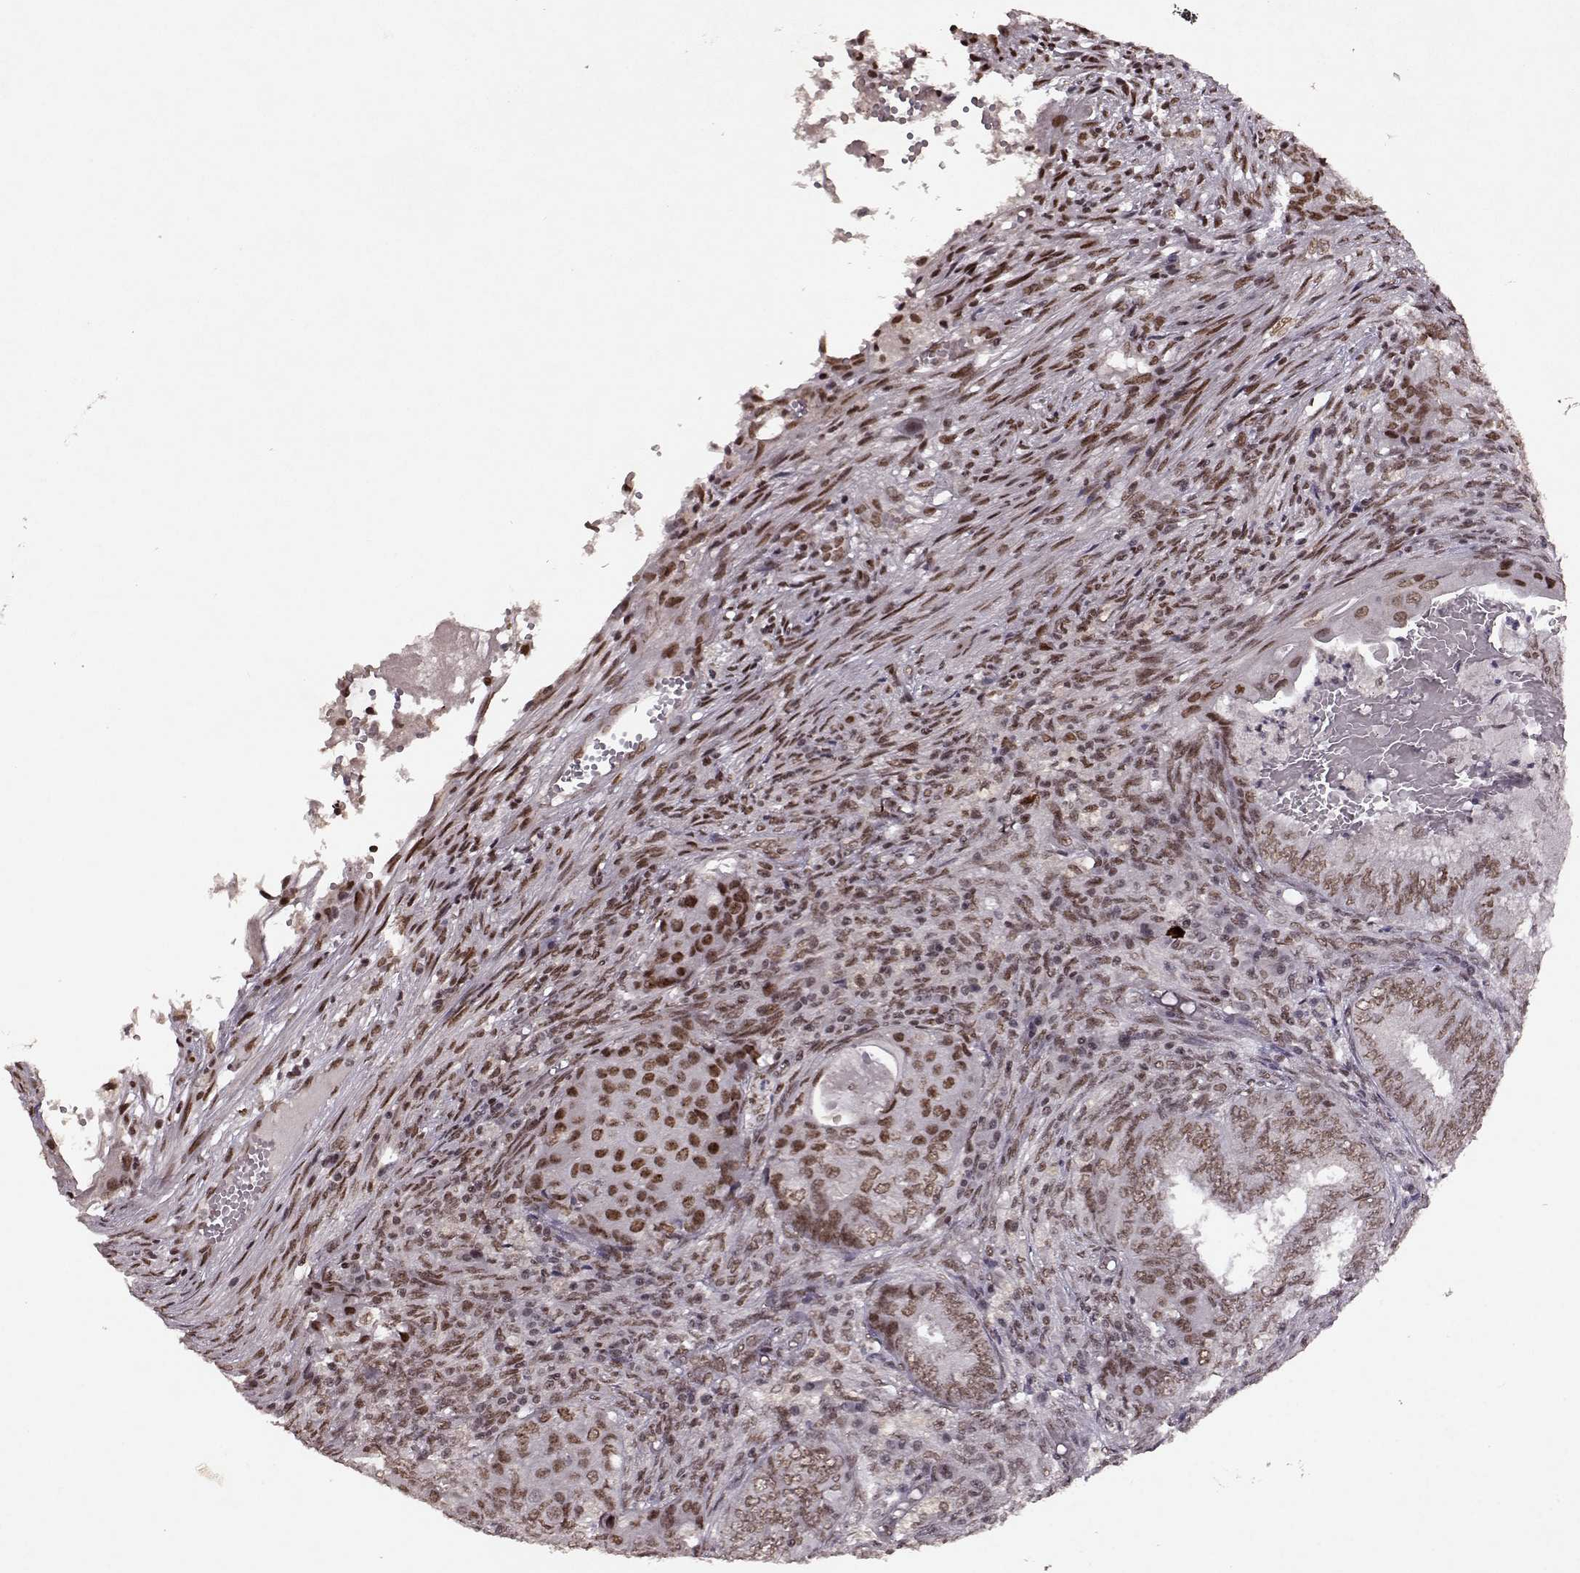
{"staining": {"intensity": "strong", "quantity": "<25%", "location": "nuclear"}, "tissue": "endometrial cancer", "cell_type": "Tumor cells", "image_type": "cancer", "snomed": [{"axis": "morphology", "description": "Adenocarcinoma, NOS"}, {"axis": "topography", "description": "Endometrium"}], "caption": "A brown stain highlights strong nuclear positivity of a protein in endometrial adenocarcinoma tumor cells.", "gene": "RRAGD", "patient": {"sex": "female", "age": 62}}